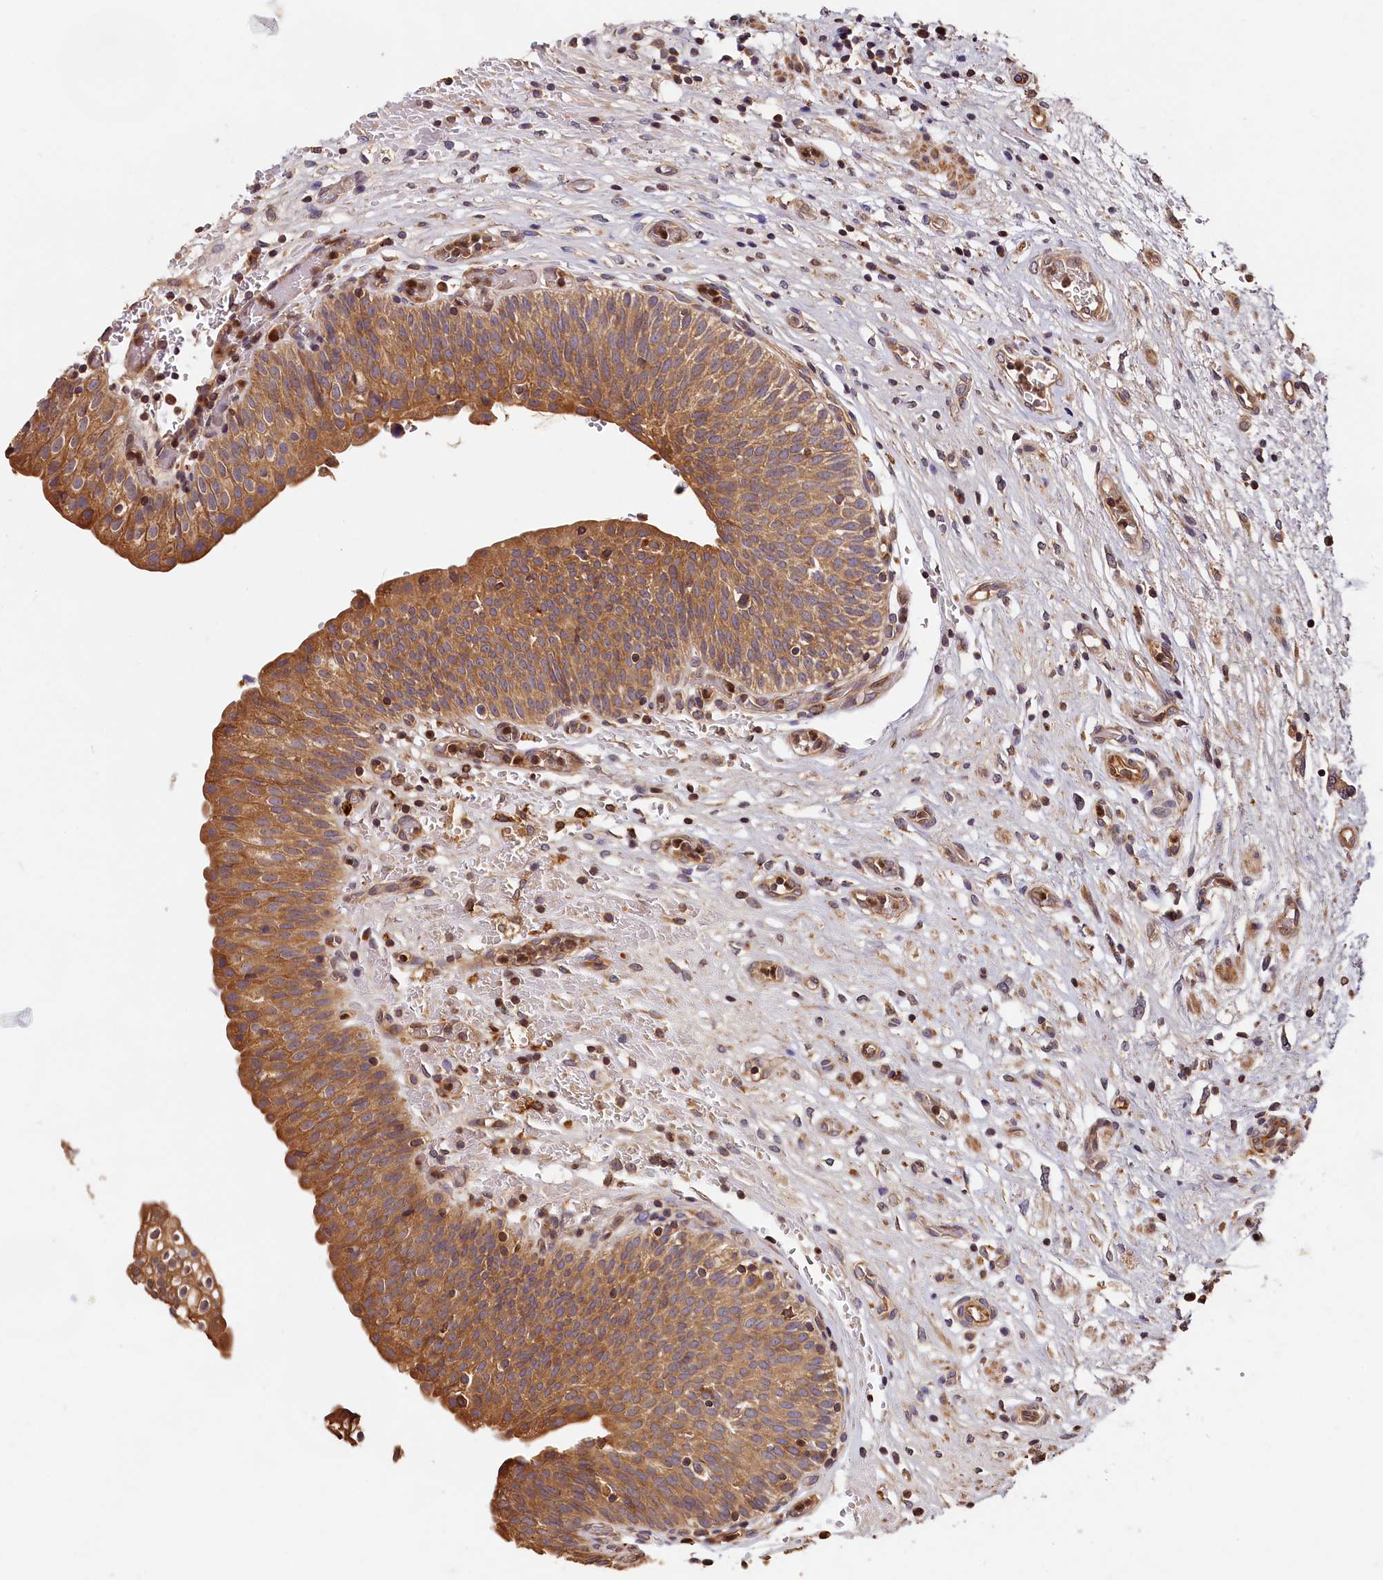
{"staining": {"intensity": "moderate", "quantity": ">75%", "location": "cytoplasmic/membranous"}, "tissue": "urinary bladder", "cell_type": "Urothelial cells", "image_type": "normal", "snomed": [{"axis": "morphology", "description": "Normal tissue, NOS"}, {"axis": "topography", "description": "Urinary bladder"}], "caption": "Protein analysis of normal urinary bladder demonstrates moderate cytoplasmic/membranous positivity in about >75% of urothelial cells.", "gene": "HMOX2", "patient": {"sex": "male", "age": 55}}